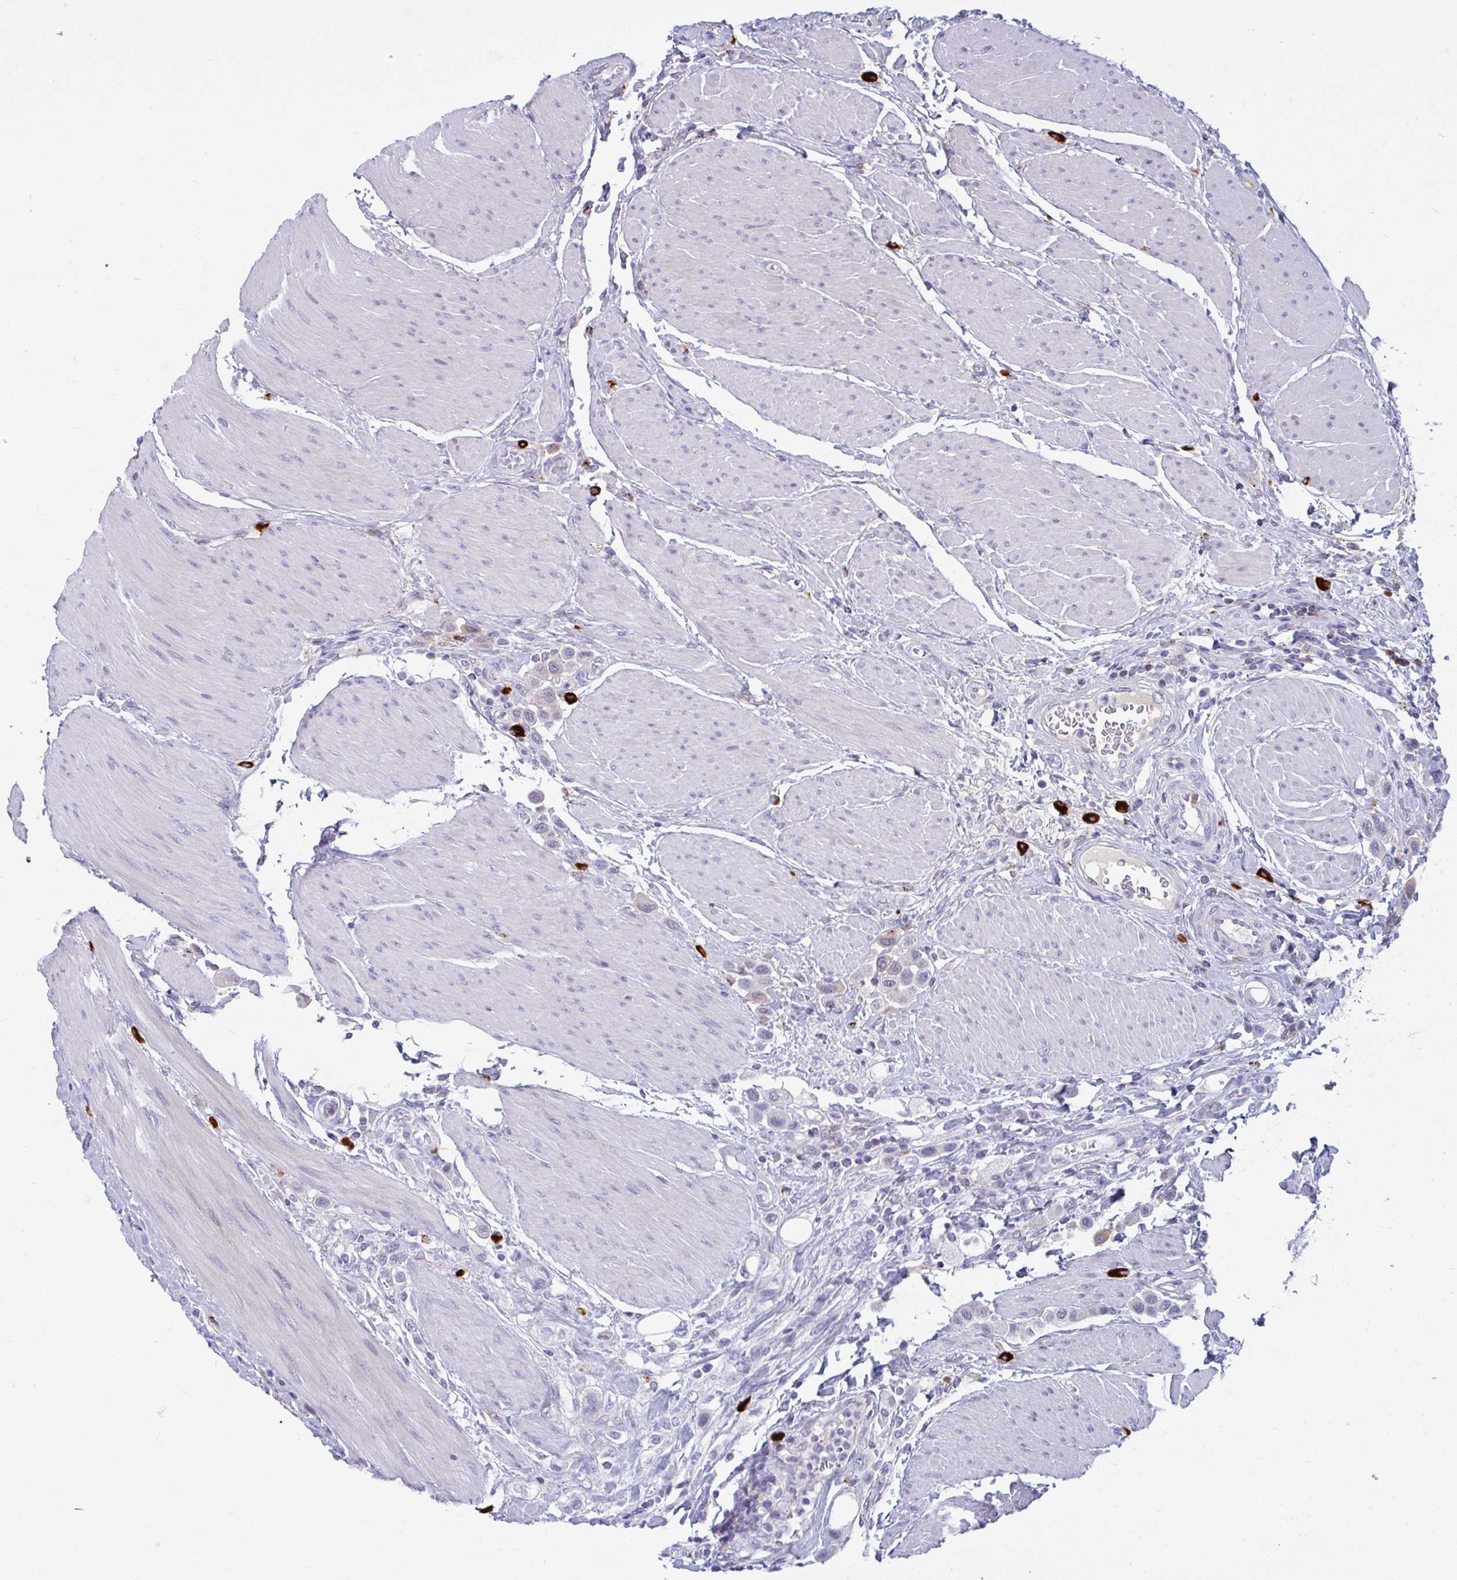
{"staining": {"intensity": "negative", "quantity": "none", "location": "none"}, "tissue": "urothelial cancer", "cell_type": "Tumor cells", "image_type": "cancer", "snomed": [{"axis": "morphology", "description": "Urothelial carcinoma, High grade"}, {"axis": "topography", "description": "Urinary bladder"}], "caption": "This is an immunohistochemistry histopathology image of human urothelial carcinoma (high-grade). There is no expression in tumor cells.", "gene": "FAM219B", "patient": {"sex": "male", "age": 50}}